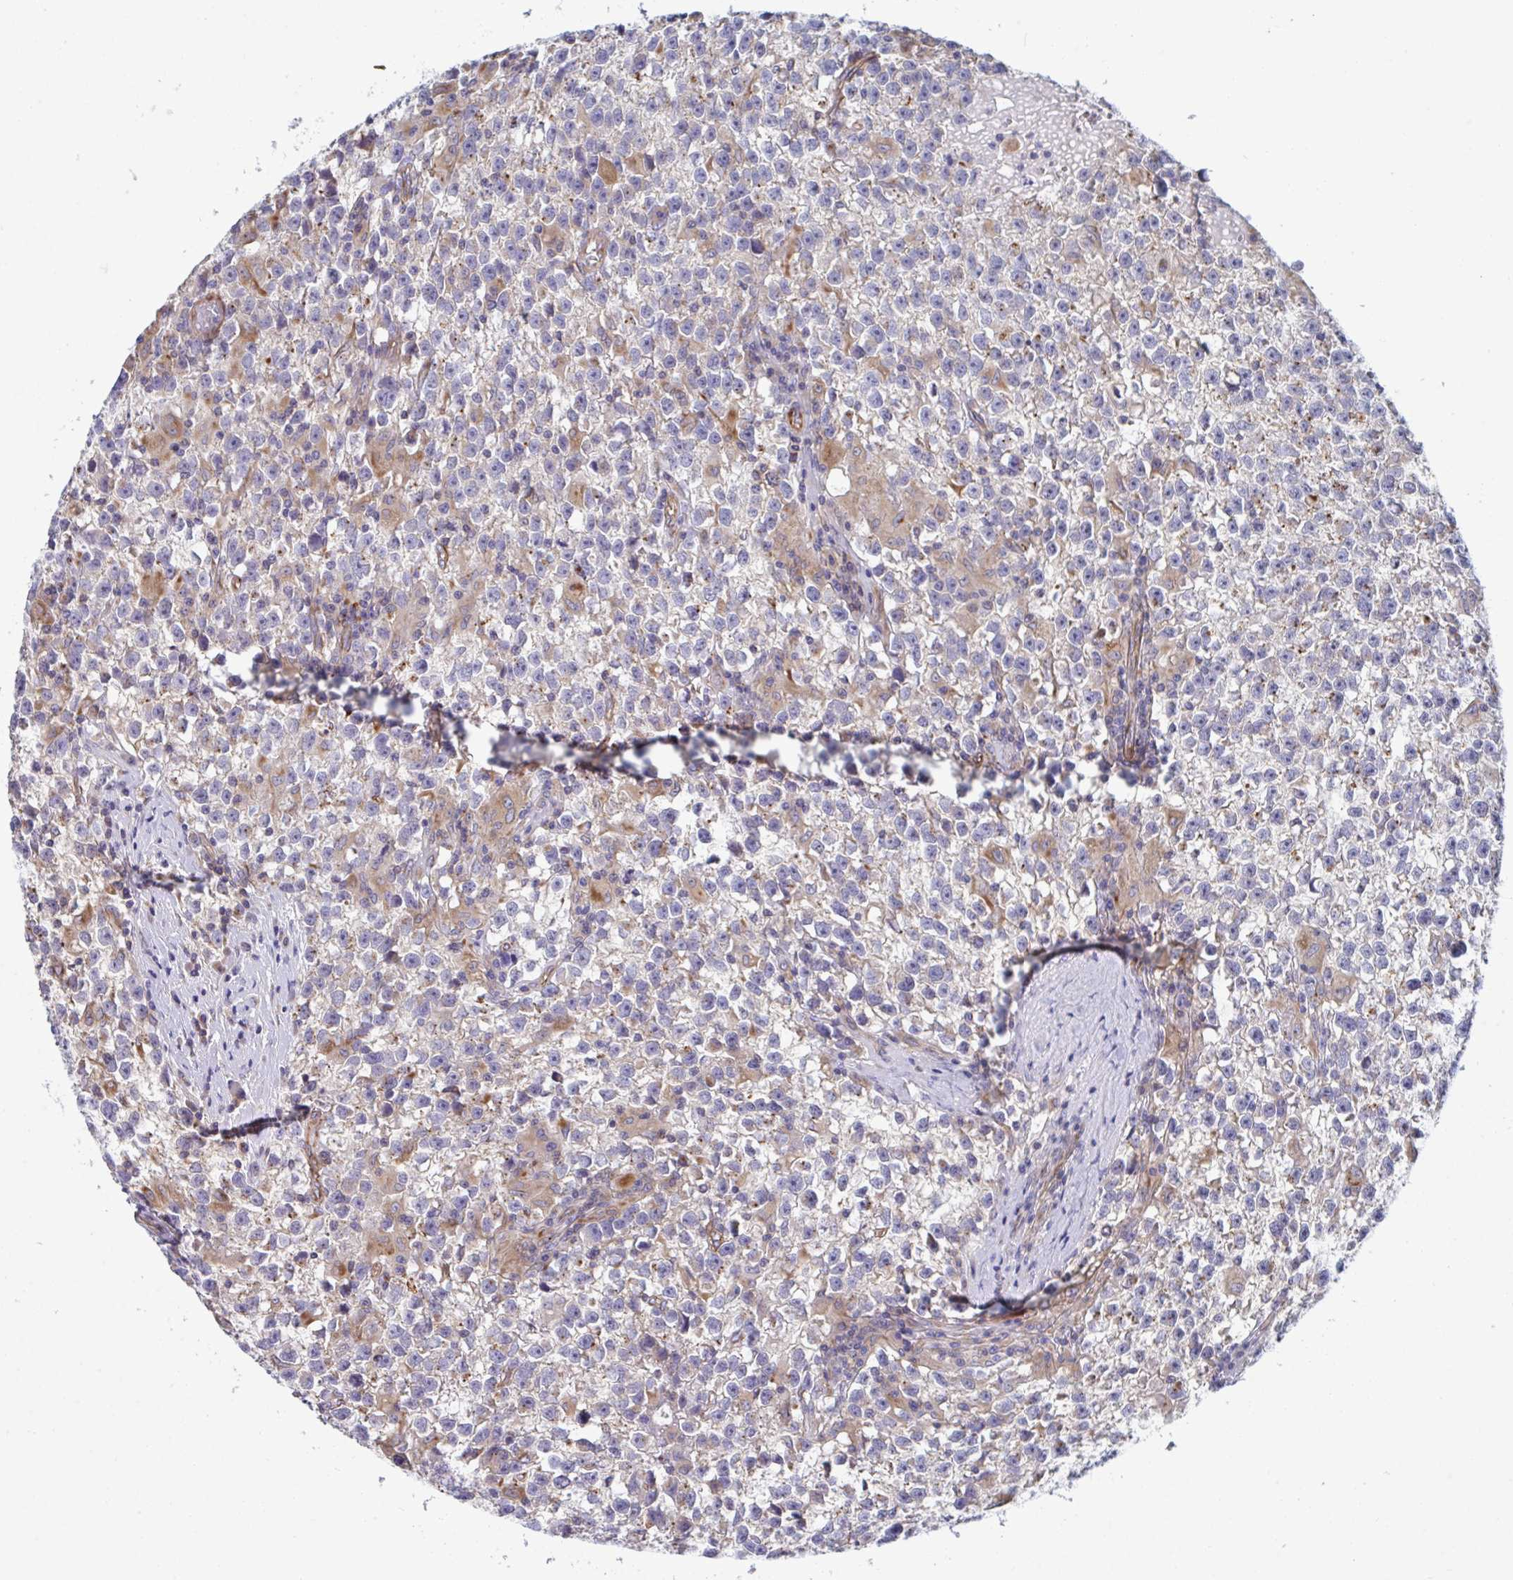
{"staining": {"intensity": "negative", "quantity": "none", "location": "none"}, "tissue": "testis cancer", "cell_type": "Tumor cells", "image_type": "cancer", "snomed": [{"axis": "morphology", "description": "Seminoma, NOS"}, {"axis": "topography", "description": "Testis"}], "caption": "DAB (3,3'-diaminobenzidine) immunohistochemical staining of human seminoma (testis) shows no significant positivity in tumor cells.", "gene": "SLC9A6", "patient": {"sex": "male", "age": 31}}